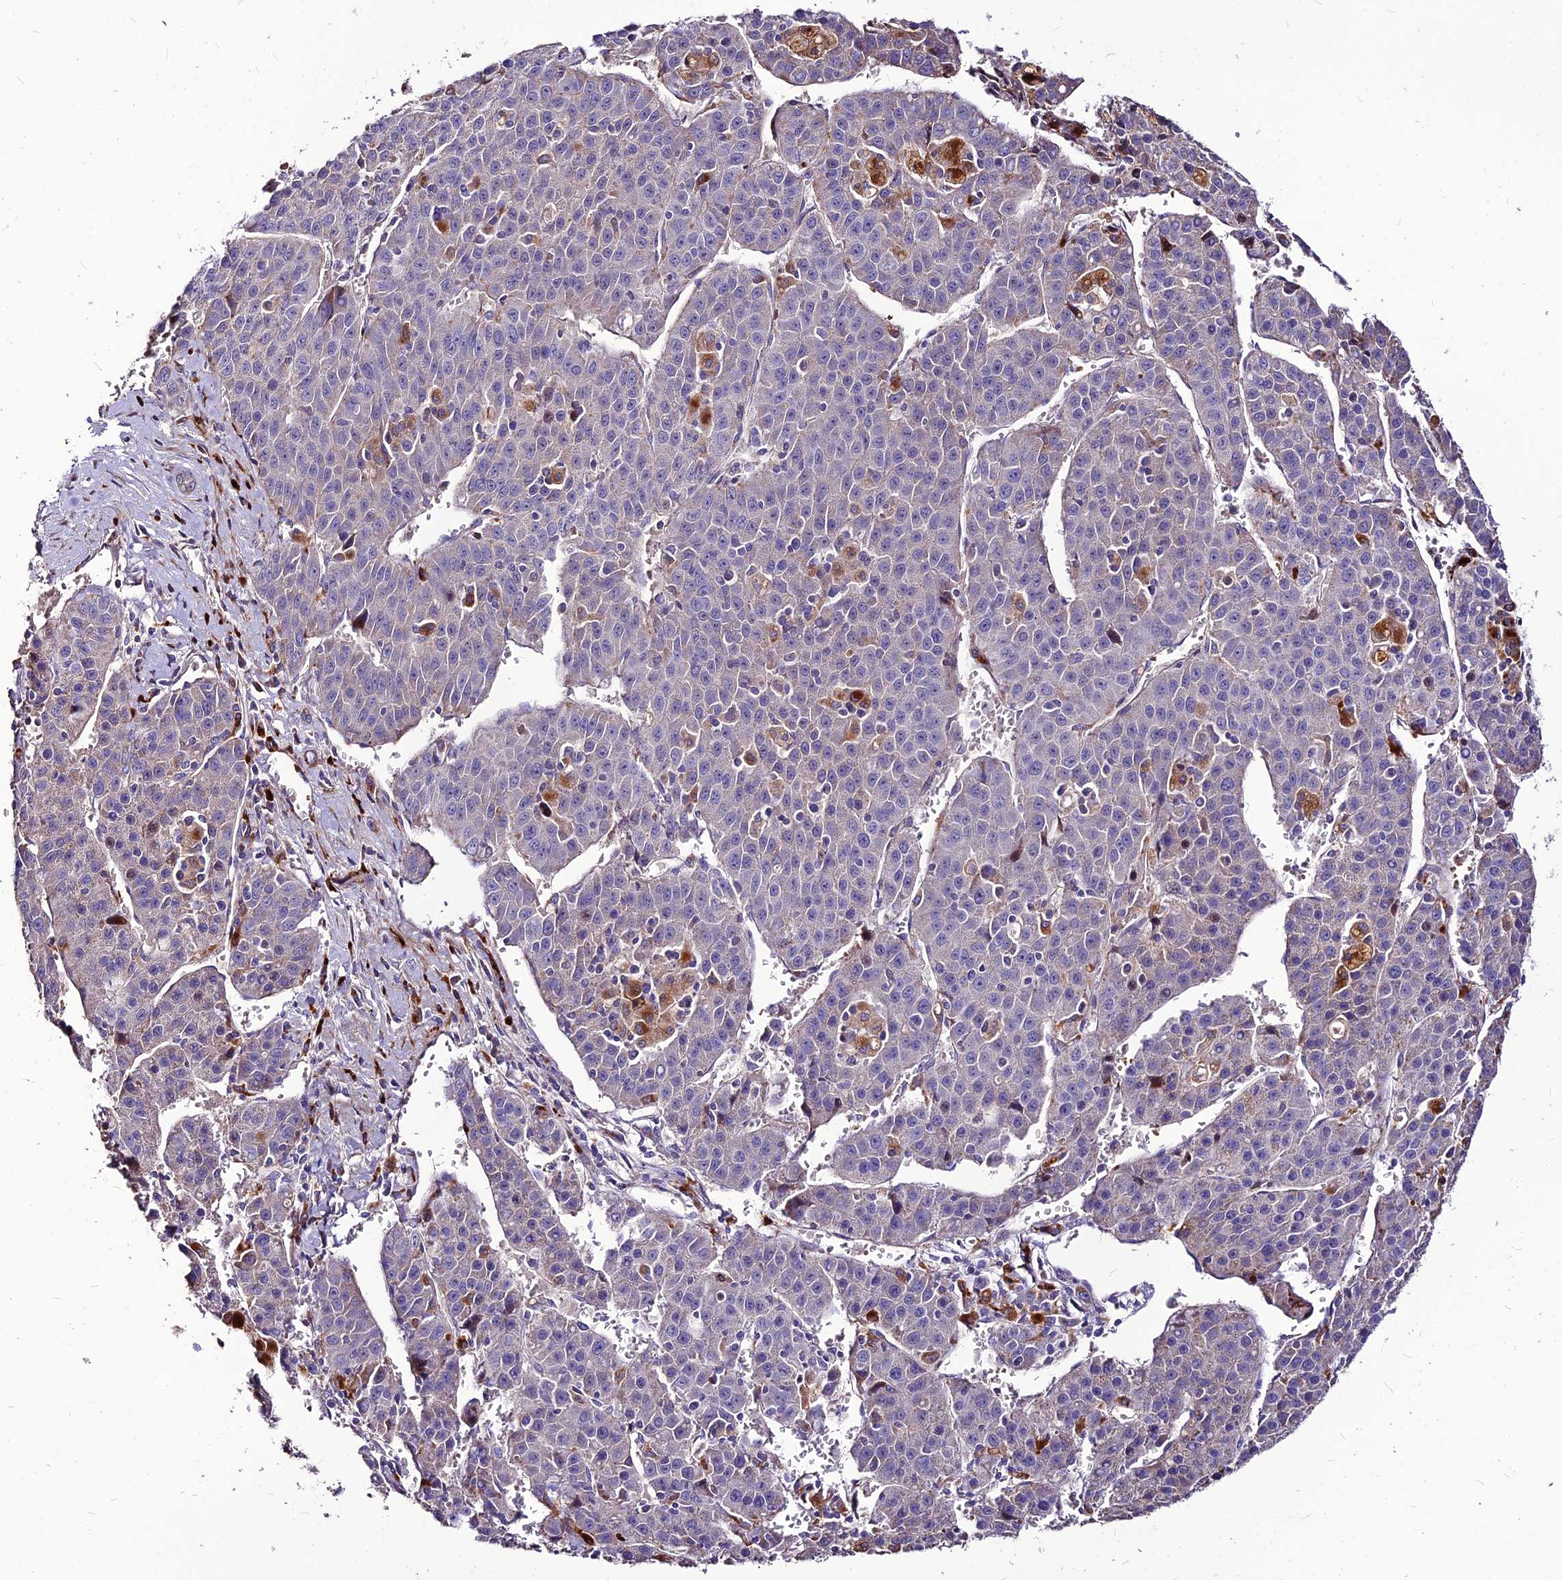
{"staining": {"intensity": "negative", "quantity": "none", "location": "none"}, "tissue": "liver cancer", "cell_type": "Tumor cells", "image_type": "cancer", "snomed": [{"axis": "morphology", "description": "Carcinoma, Hepatocellular, NOS"}, {"axis": "topography", "description": "Liver"}], "caption": "This is an IHC histopathology image of hepatocellular carcinoma (liver). There is no positivity in tumor cells.", "gene": "RIMOC1", "patient": {"sex": "female", "age": 53}}